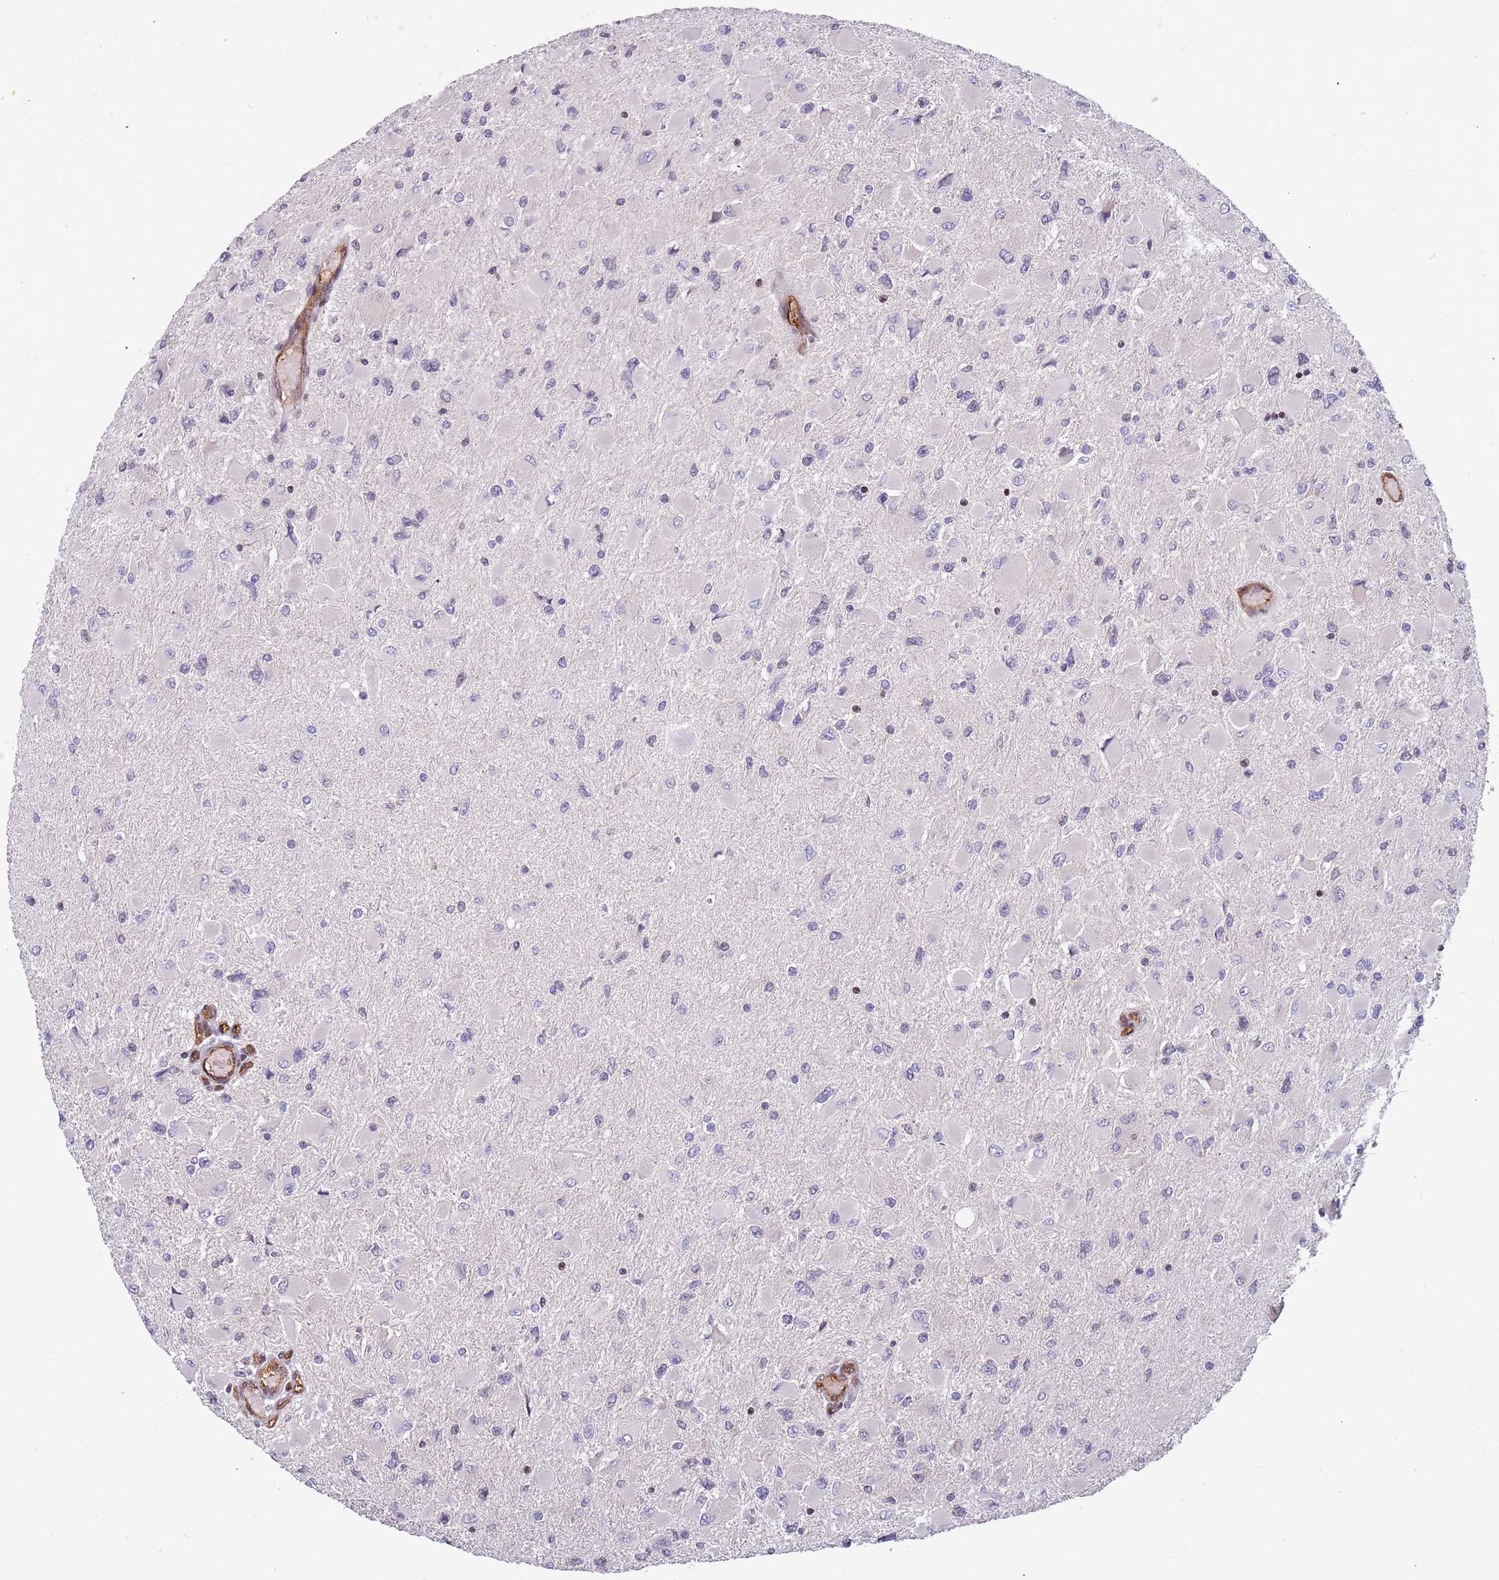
{"staining": {"intensity": "negative", "quantity": "none", "location": "none"}, "tissue": "glioma", "cell_type": "Tumor cells", "image_type": "cancer", "snomed": [{"axis": "morphology", "description": "Glioma, malignant, High grade"}, {"axis": "topography", "description": "Cerebral cortex"}], "caption": "This histopathology image is of glioma stained with IHC to label a protein in brown with the nuclei are counter-stained blue. There is no positivity in tumor cells.", "gene": "ARHGEF5", "patient": {"sex": "female", "age": 36}}